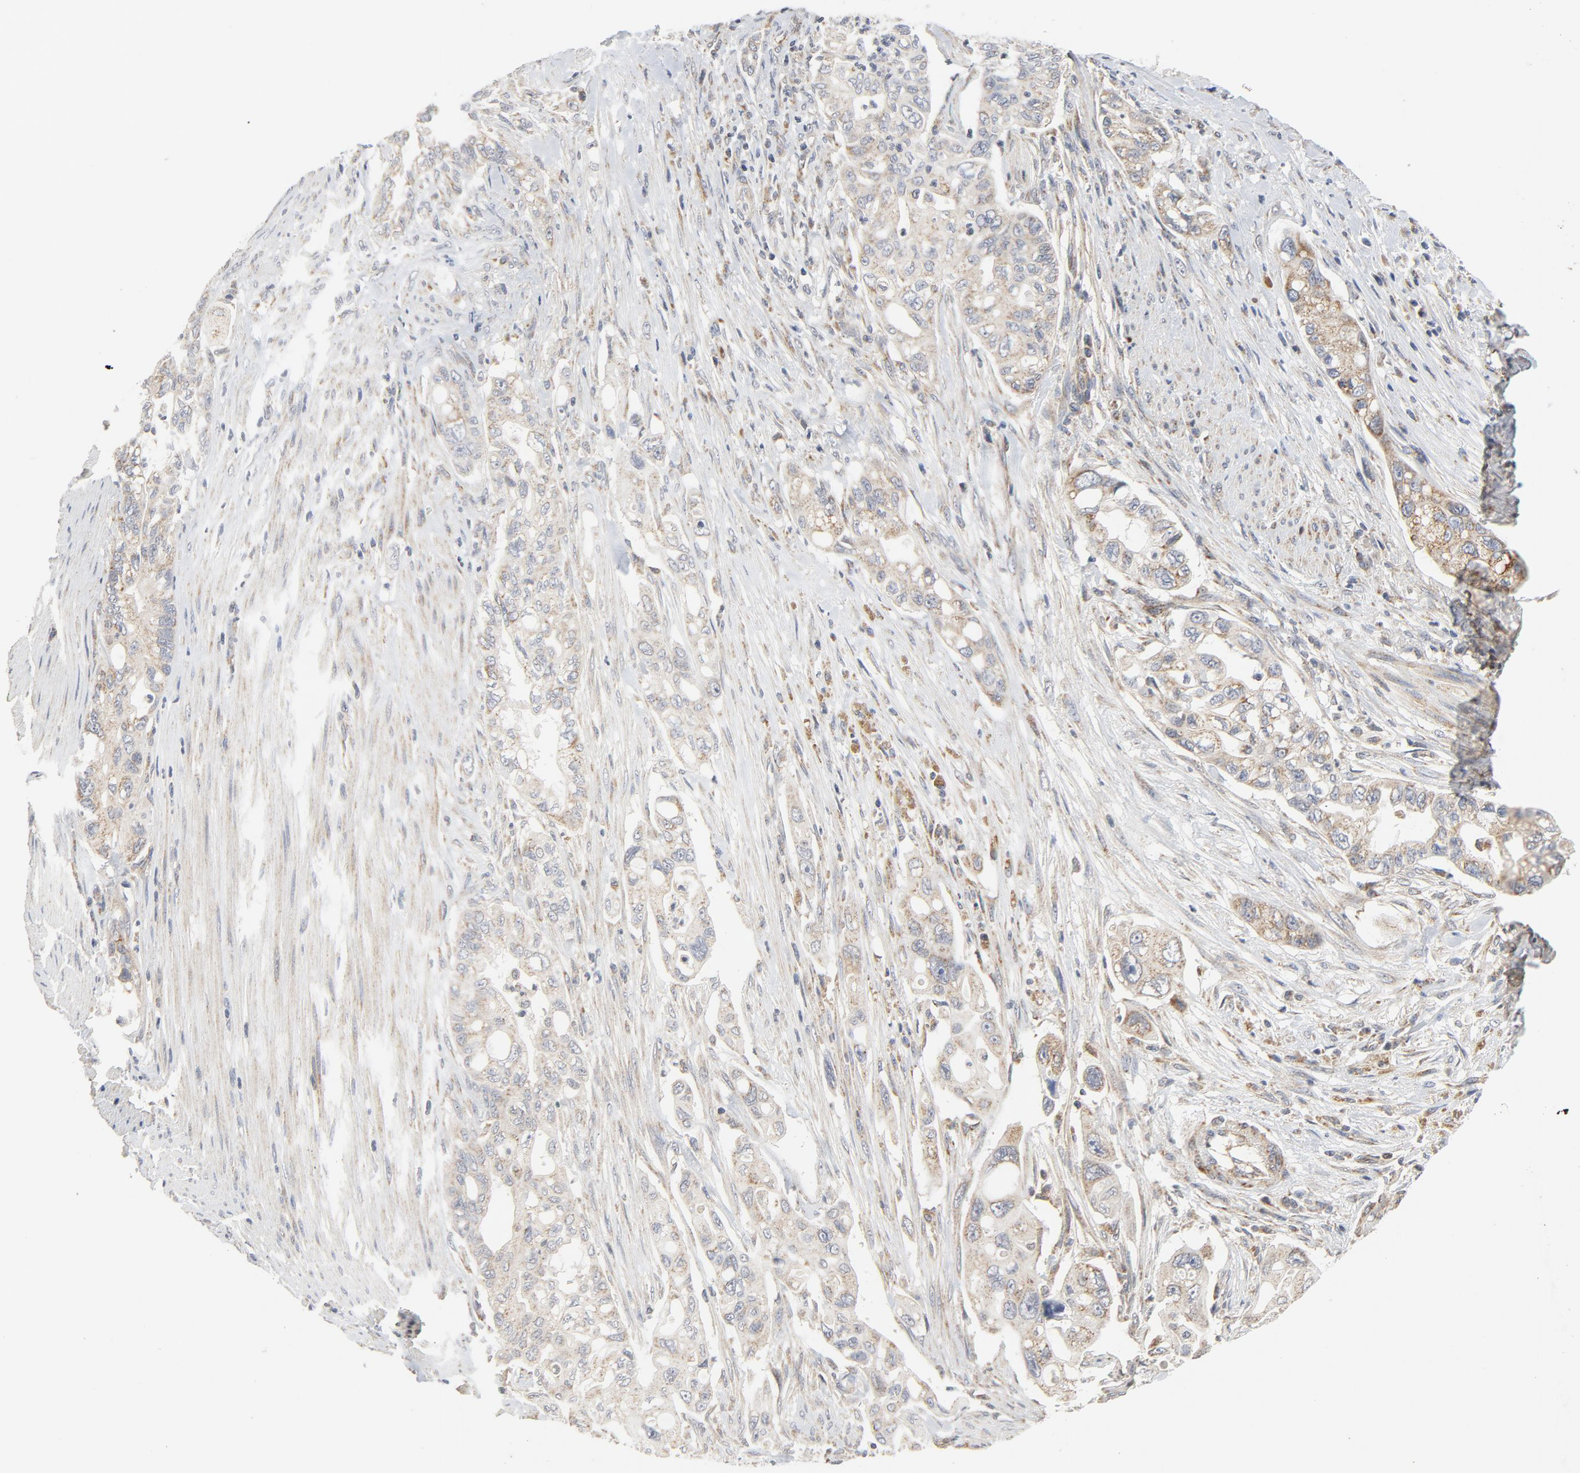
{"staining": {"intensity": "weak", "quantity": ">75%", "location": "nuclear"}, "tissue": "pancreatic cancer", "cell_type": "Tumor cells", "image_type": "cancer", "snomed": [{"axis": "morphology", "description": "Normal tissue, NOS"}, {"axis": "topography", "description": "Pancreas"}], "caption": "This histopathology image shows immunohistochemistry staining of pancreatic cancer, with low weak nuclear staining in approximately >75% of tumor cells.", "gene": "C14orf119", "patient": {"sex": "male", "age": 42}}